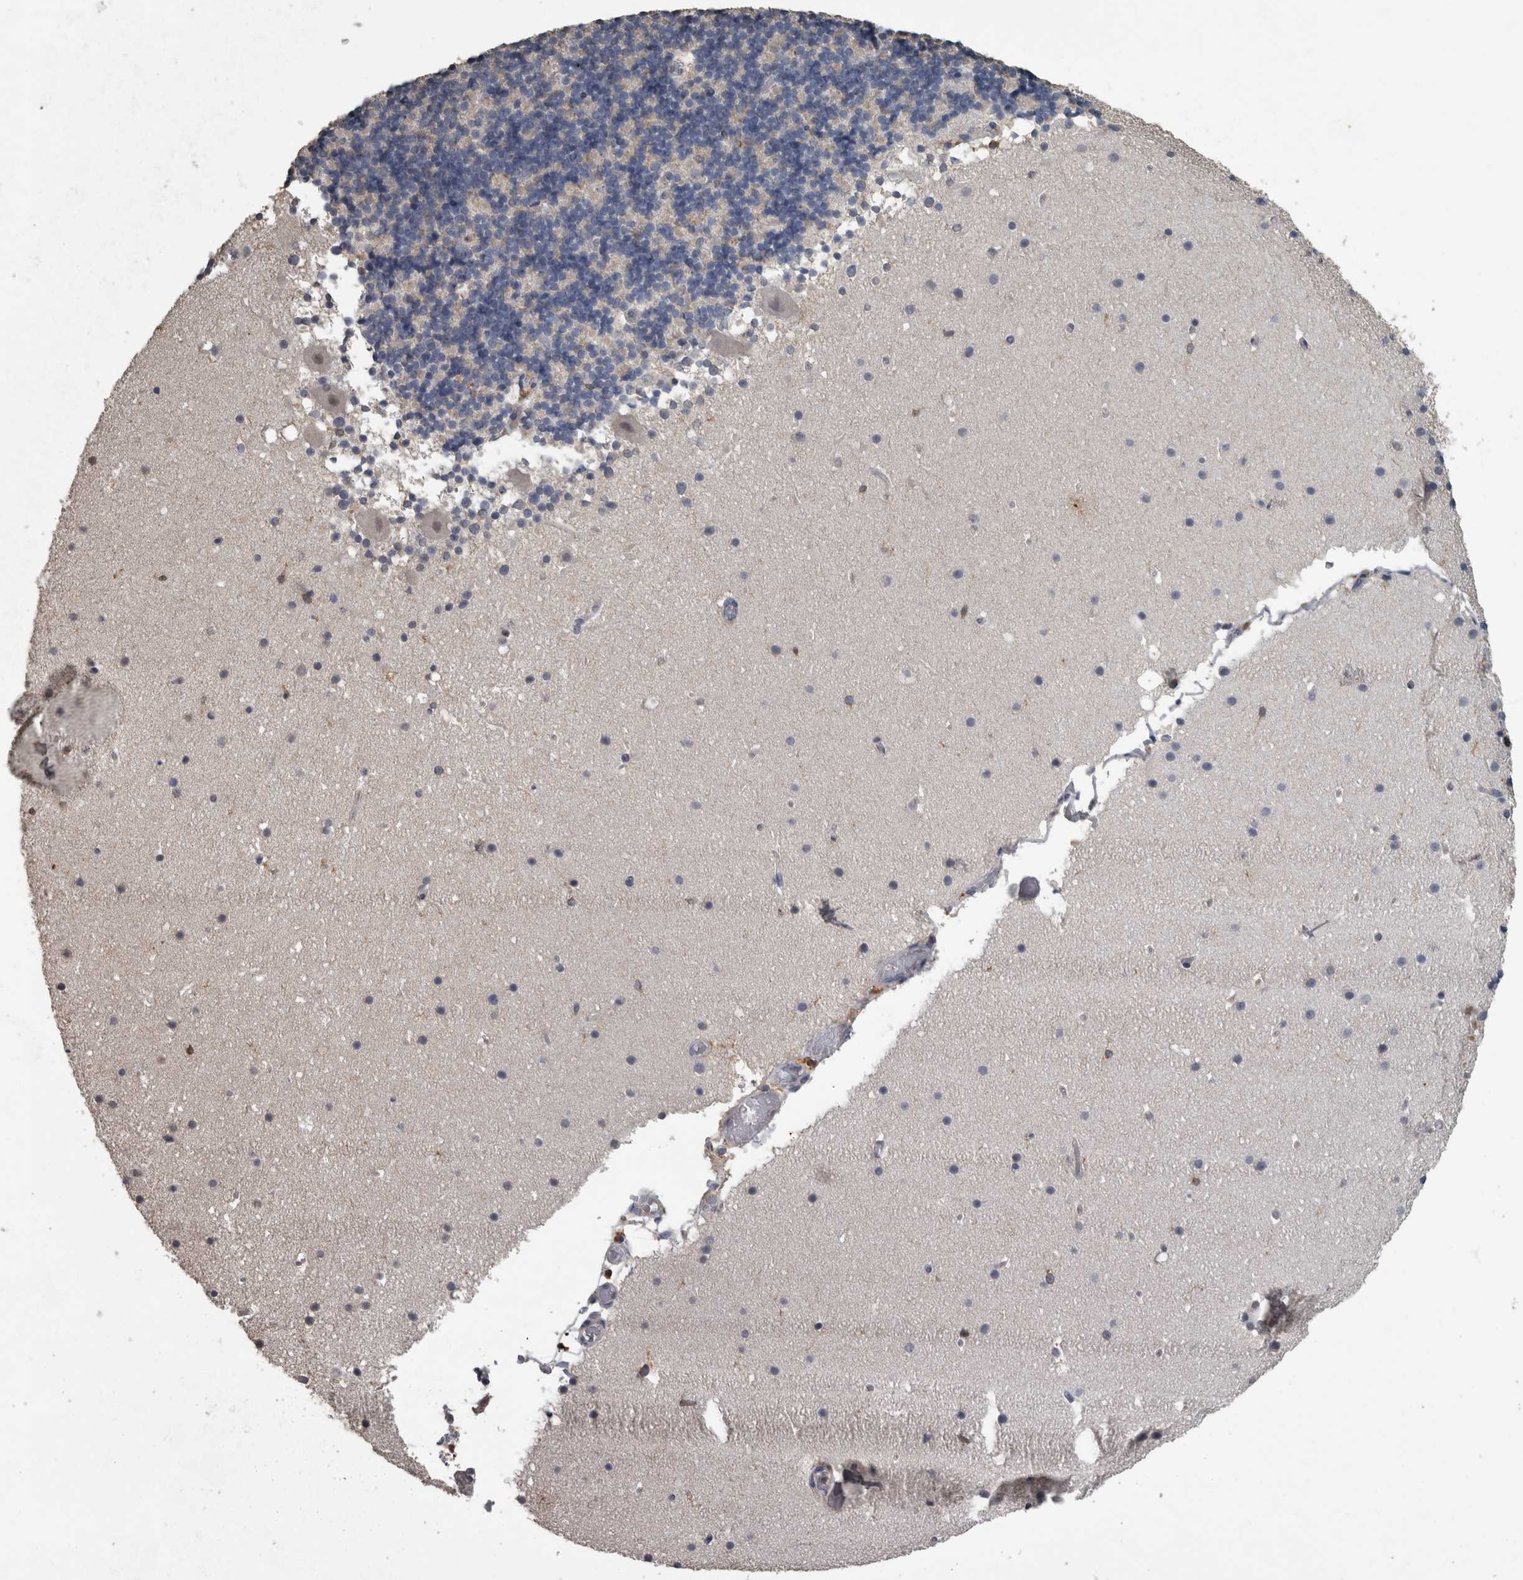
{"staining": {"intensity": "negative", "quantity": "none", "location": "none"}, "tissue": "cerebellum", "cell_type": "Cells in granular layer", "image_type": "normal", "snomed": [{"axis": "morphology", "description": "Normal tissue, NOS"}, {"axis": "topography", "description": "Cerebellum"}], "caption": "Immunohistochemistry of normal human cerebellum displays no positivity in cells in granular layer.", "gene": "PIK3AP1", "patient": {"sex": "male", "age": 57}}